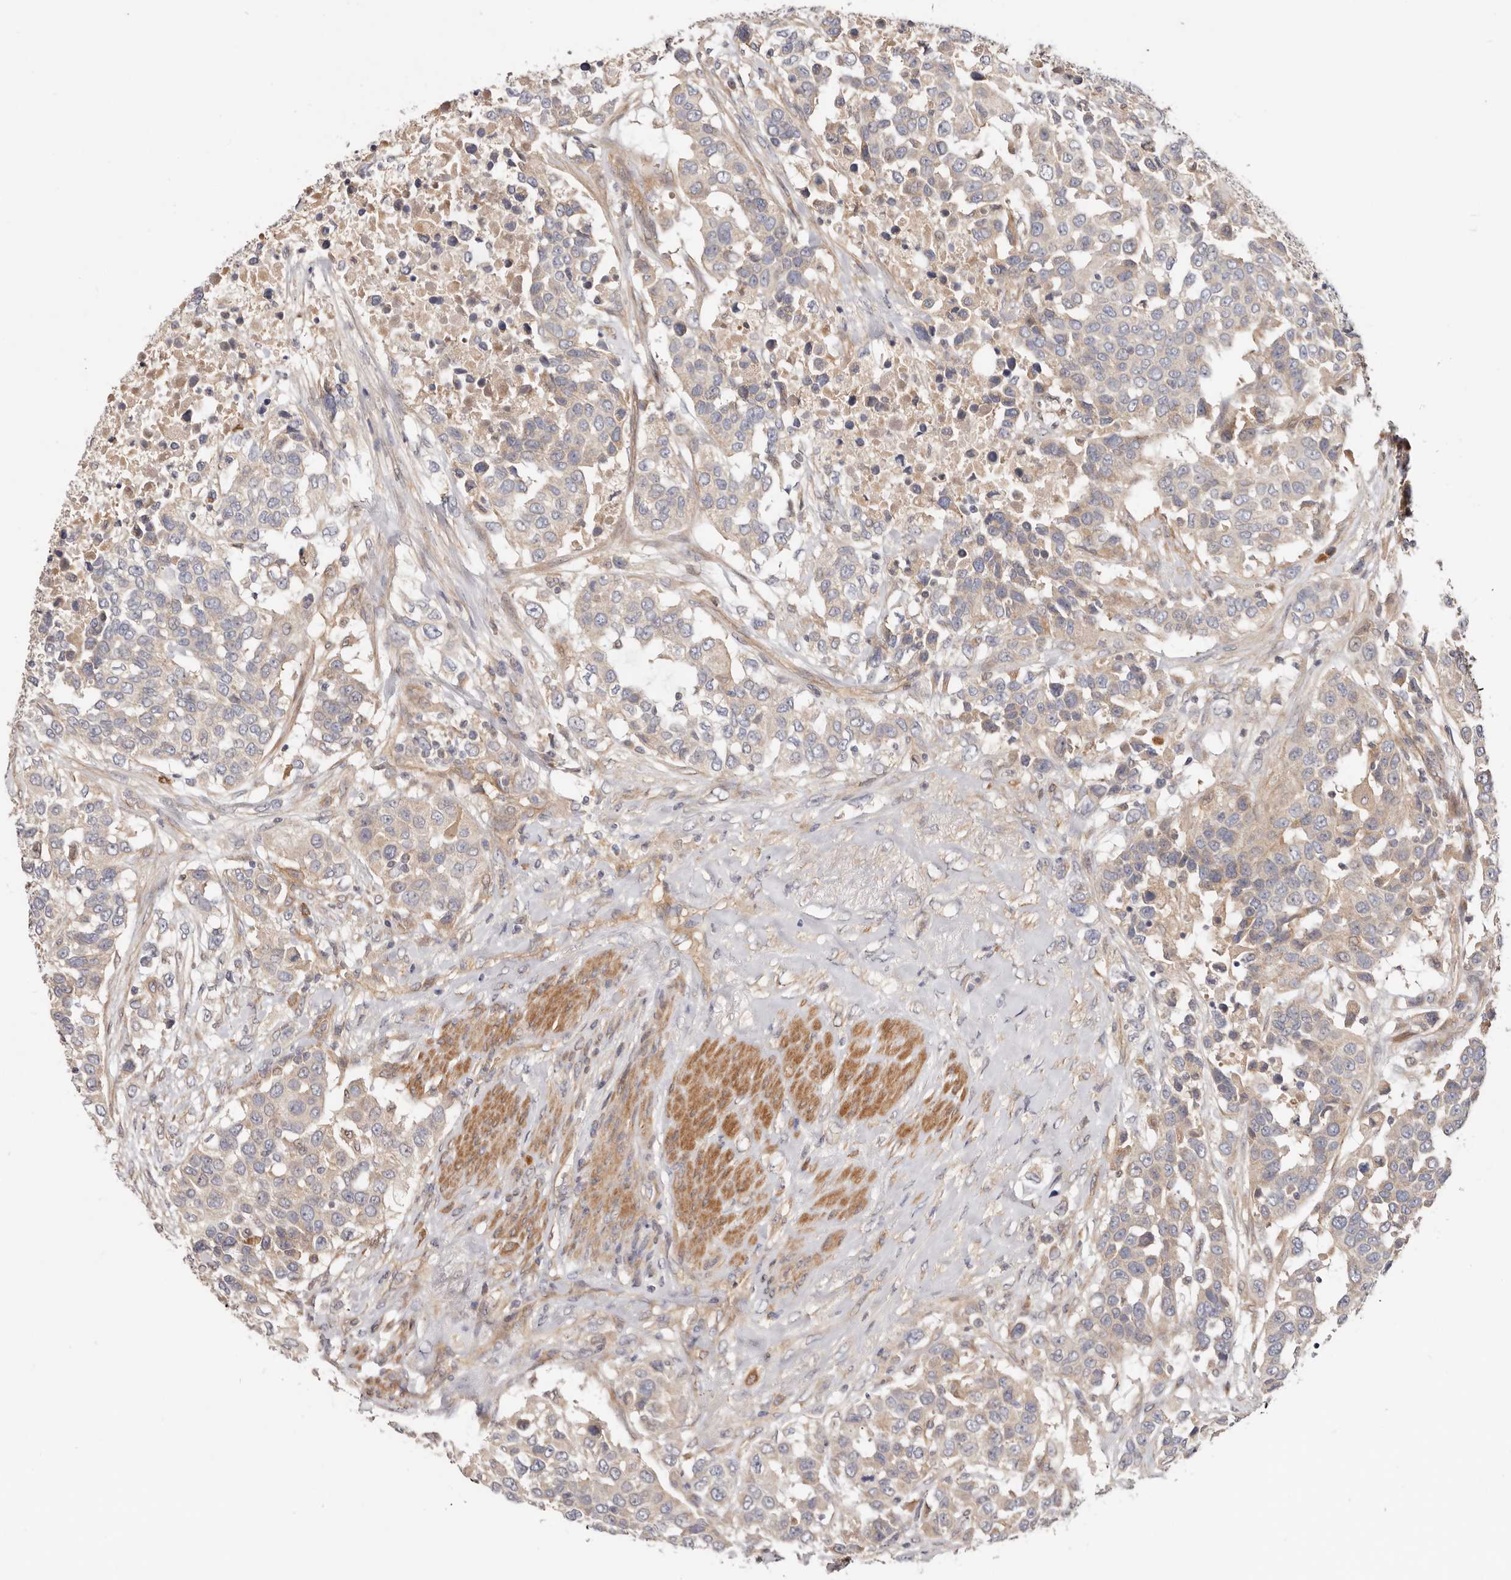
{"staining": {"intensity": "negative", "quantity": "none", "location": "none"}, "tissue": "urothelial cancer", "cell_type": "Tumor cells", "image_type": "cancer", "snomed": [{"axis": "morphology", "description": "Urothelial carcinoma, High grade"}, {"axis": "topography", "description": "Urinary bladder"}], "caption": "This is a micrograph of immunohistochemistry (IHC) staining of high-grade urothelial carcinoma, which shows no staining in tumor cells. Nuclei are stained in blue.", "gene": "MACF1", "patient": {"sex": "female", "age": 80}}